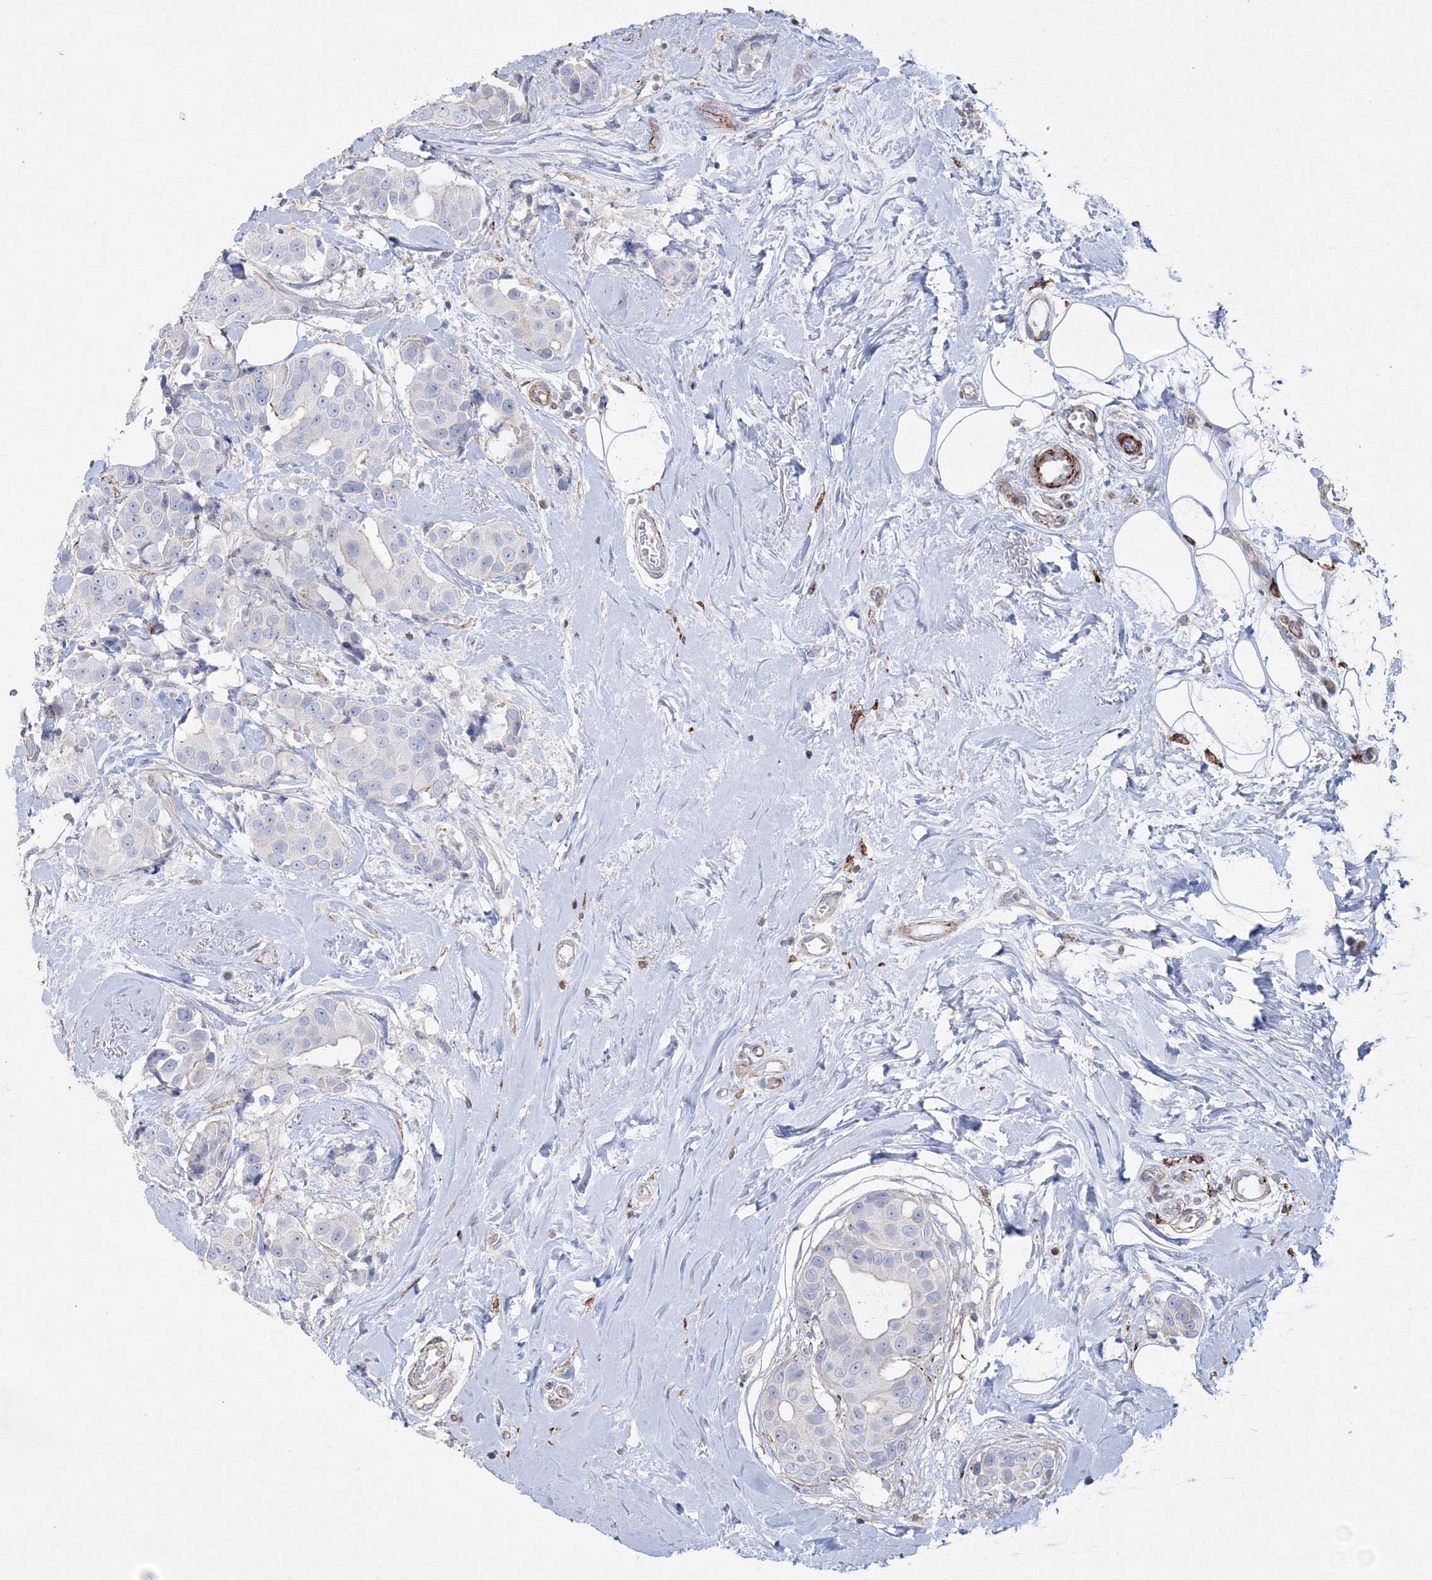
{"staining": {"intensity": "negative", "quantity": "none", "location": "none"}, "tissue": "breast cancer", "cell_type": "Tumor cells", "image_type": "cancer", "snomed": [{"axis": "morphology", "description": "Normal tissue, NOS"}, {"axis": "morphology", "description": "Duct carcinoma"}, {"axis": "topography", "description": "Breast"}], "caption": "This is an immunohistochemistry (IHC) image of breast infiltrating ductal carcinoma. There is no staining in tumor cells.", "gene": "GPR82", "patient": {"sex": "female", "age": 39}}